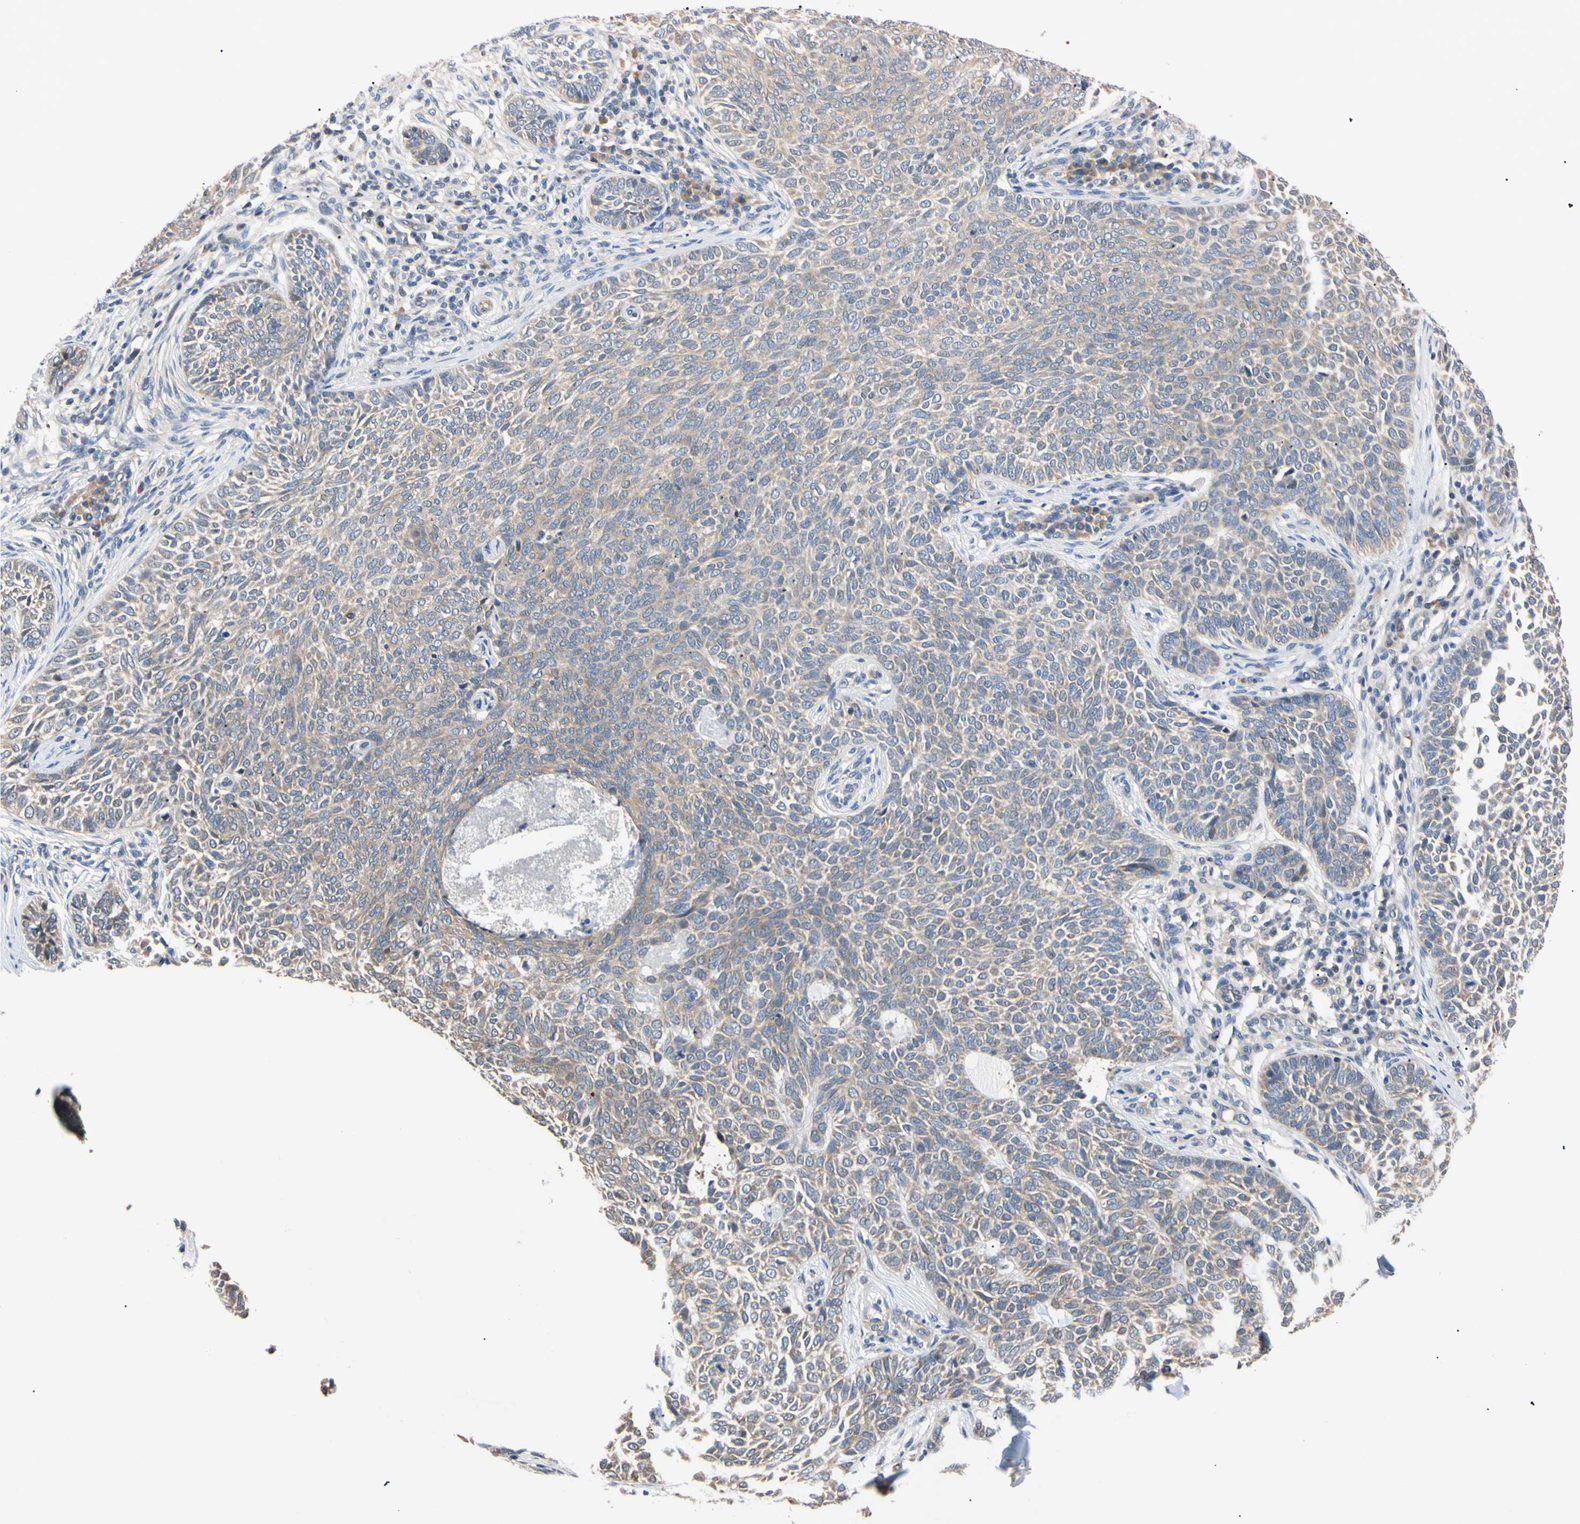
{"staining": {"intensity": "weak", "quantity": ">75%", "location": "cytoplasmic/membranous"}, "tissue": "skin cancer", "cell_type": "Tumor cells", "image_type": "cancer", "snomed": [{"axis": "morphology", "description": "Basal cell carcinoma"}, {"axis": "topography", "description": "Skin"}], "caption": "The histopathology image displays immunohistochemical staining of skin cancer (basal cell carcinoma). There is weak cytoplasmic/membranous positivity is identified in about >75% of tumor cells.", "gene": "RARS1", "patient": {"sex": "male", "age": 87}}